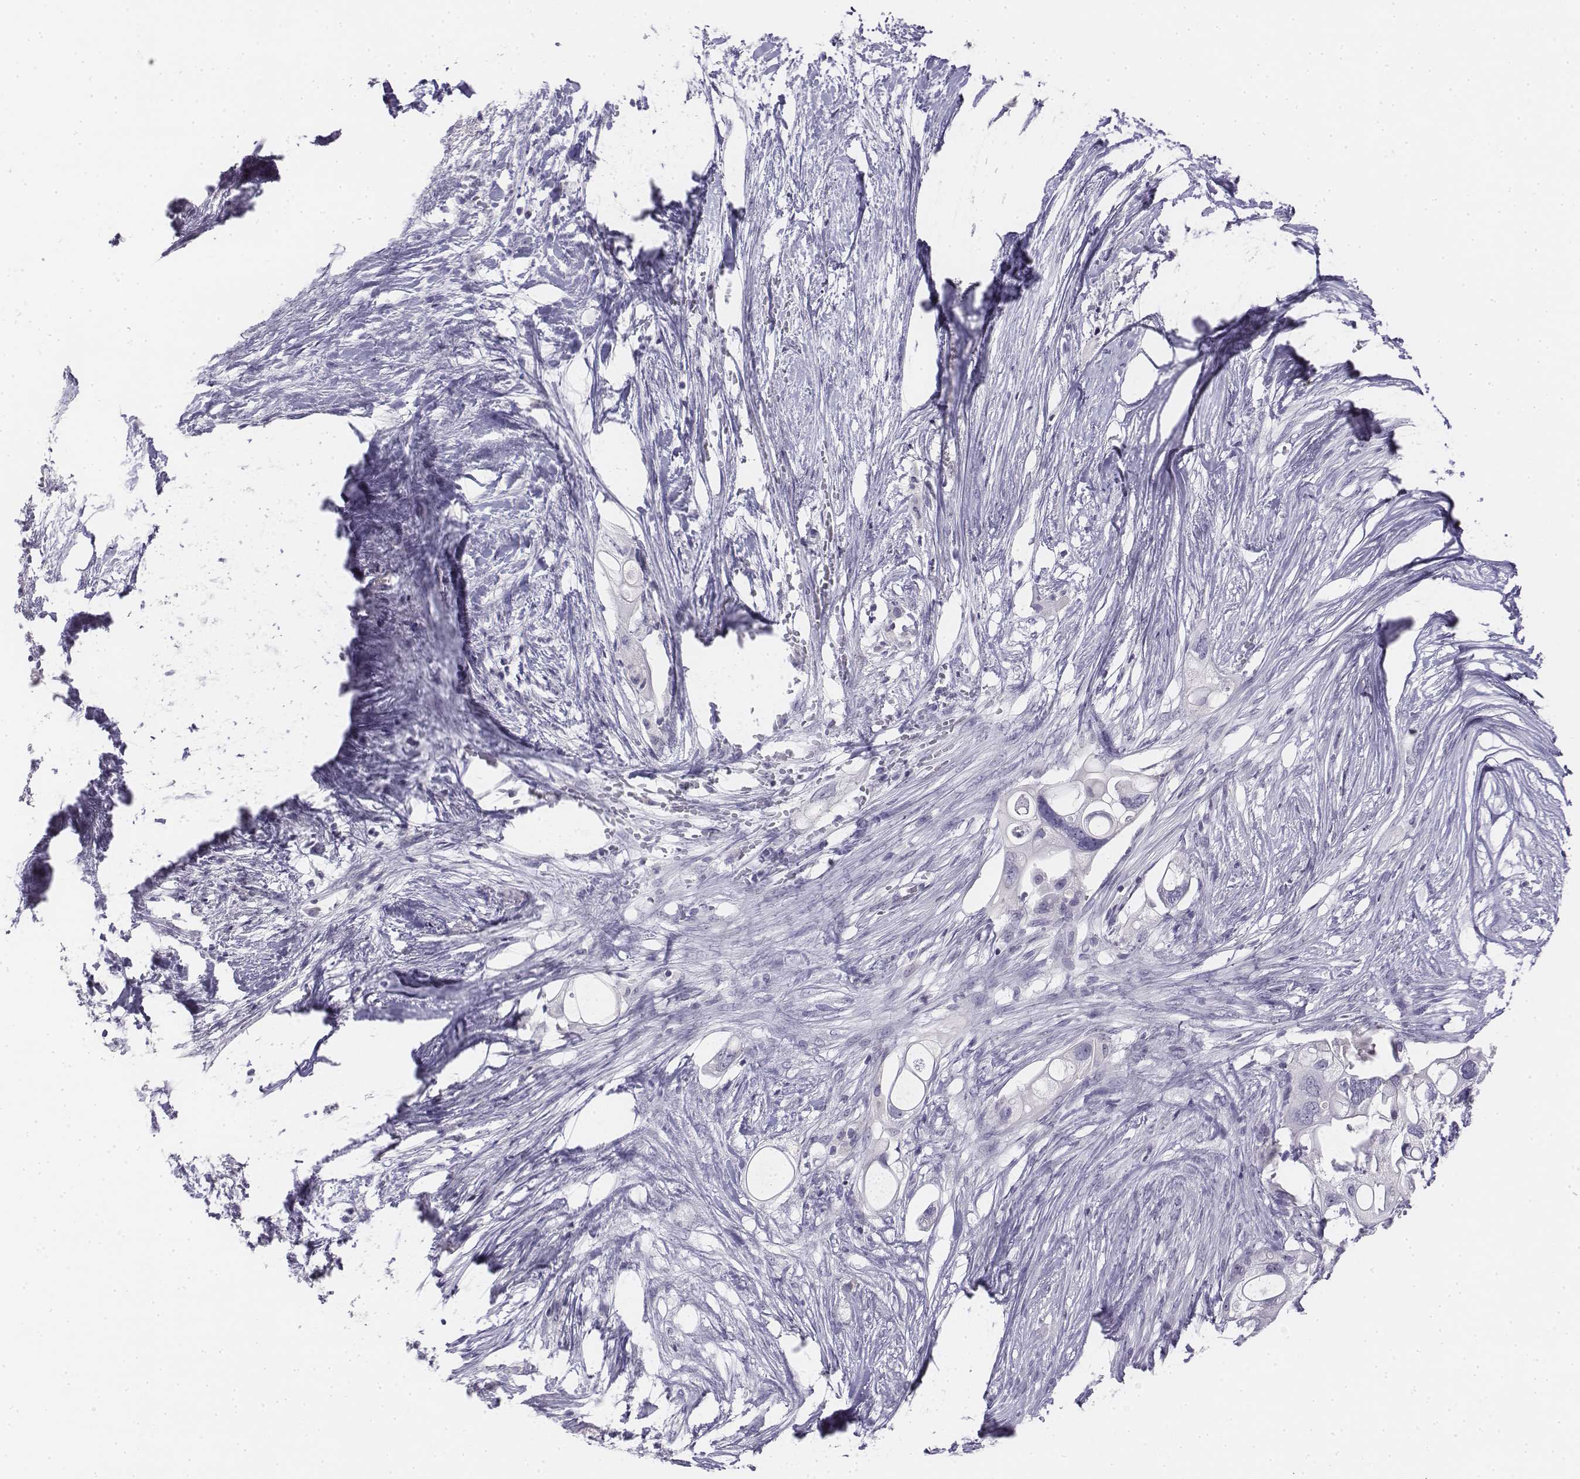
{"staining": {"intensity": "negative", "quantity": "none", "location": "none"}, "tissue": "pancreatic cancer", "cell_type": "Tumor cells", "image_type": "cancer", "snomed": [{"axis": "morphology", "description": "Adenocarcinoma, NOS"}, {"axis": "topography", "description": "Pancreas"}], "caption": "High power microscopy photomicrograph of an immunohistochemistry histopathology image of pancreatic adenocarcinoma, revealing no significant positivity in tumor cells.", "gene": "UCN2", "patient": {"sex": "female", "age": 72}}